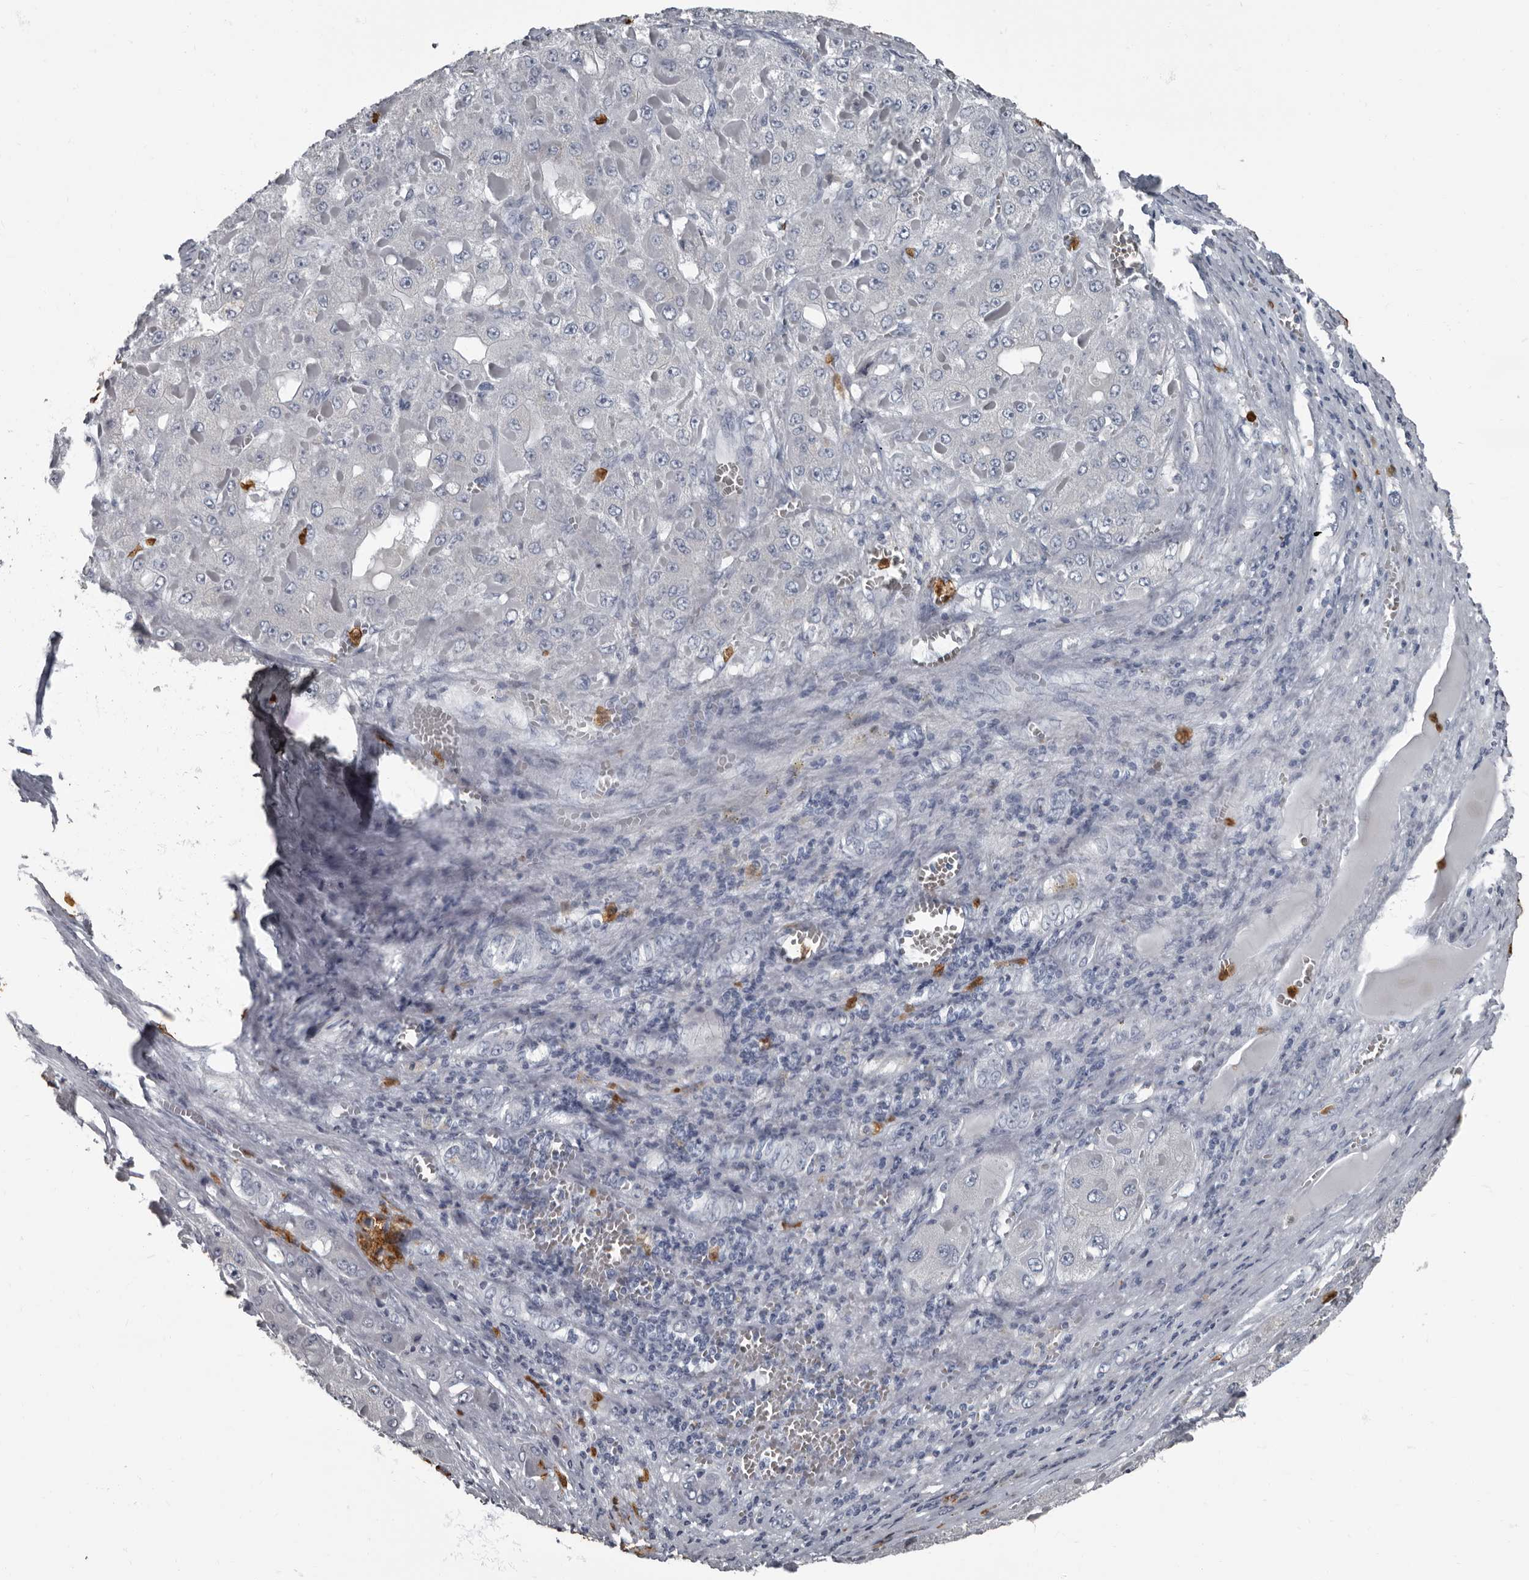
{"staining": {"intensity": "negative", "quantity": "none", "location": "none"}, "tissue": "liver cancer", "cell_type": "Tumor cells", "image_type": "cancer", "snomed": [{"axis": "morphology", "description": "Carcinoma, Hepatocellular, NOS"}, {"axis": "topography", "description": "Liver"}], "caption": "This is an immunohistochemistry photomicrograph of liver cancer (hepatocellular carcinoma). There is no expression in tumor cells.", "gene": "TPD52L1", "patient": {"sex": "female", "age": 73}}